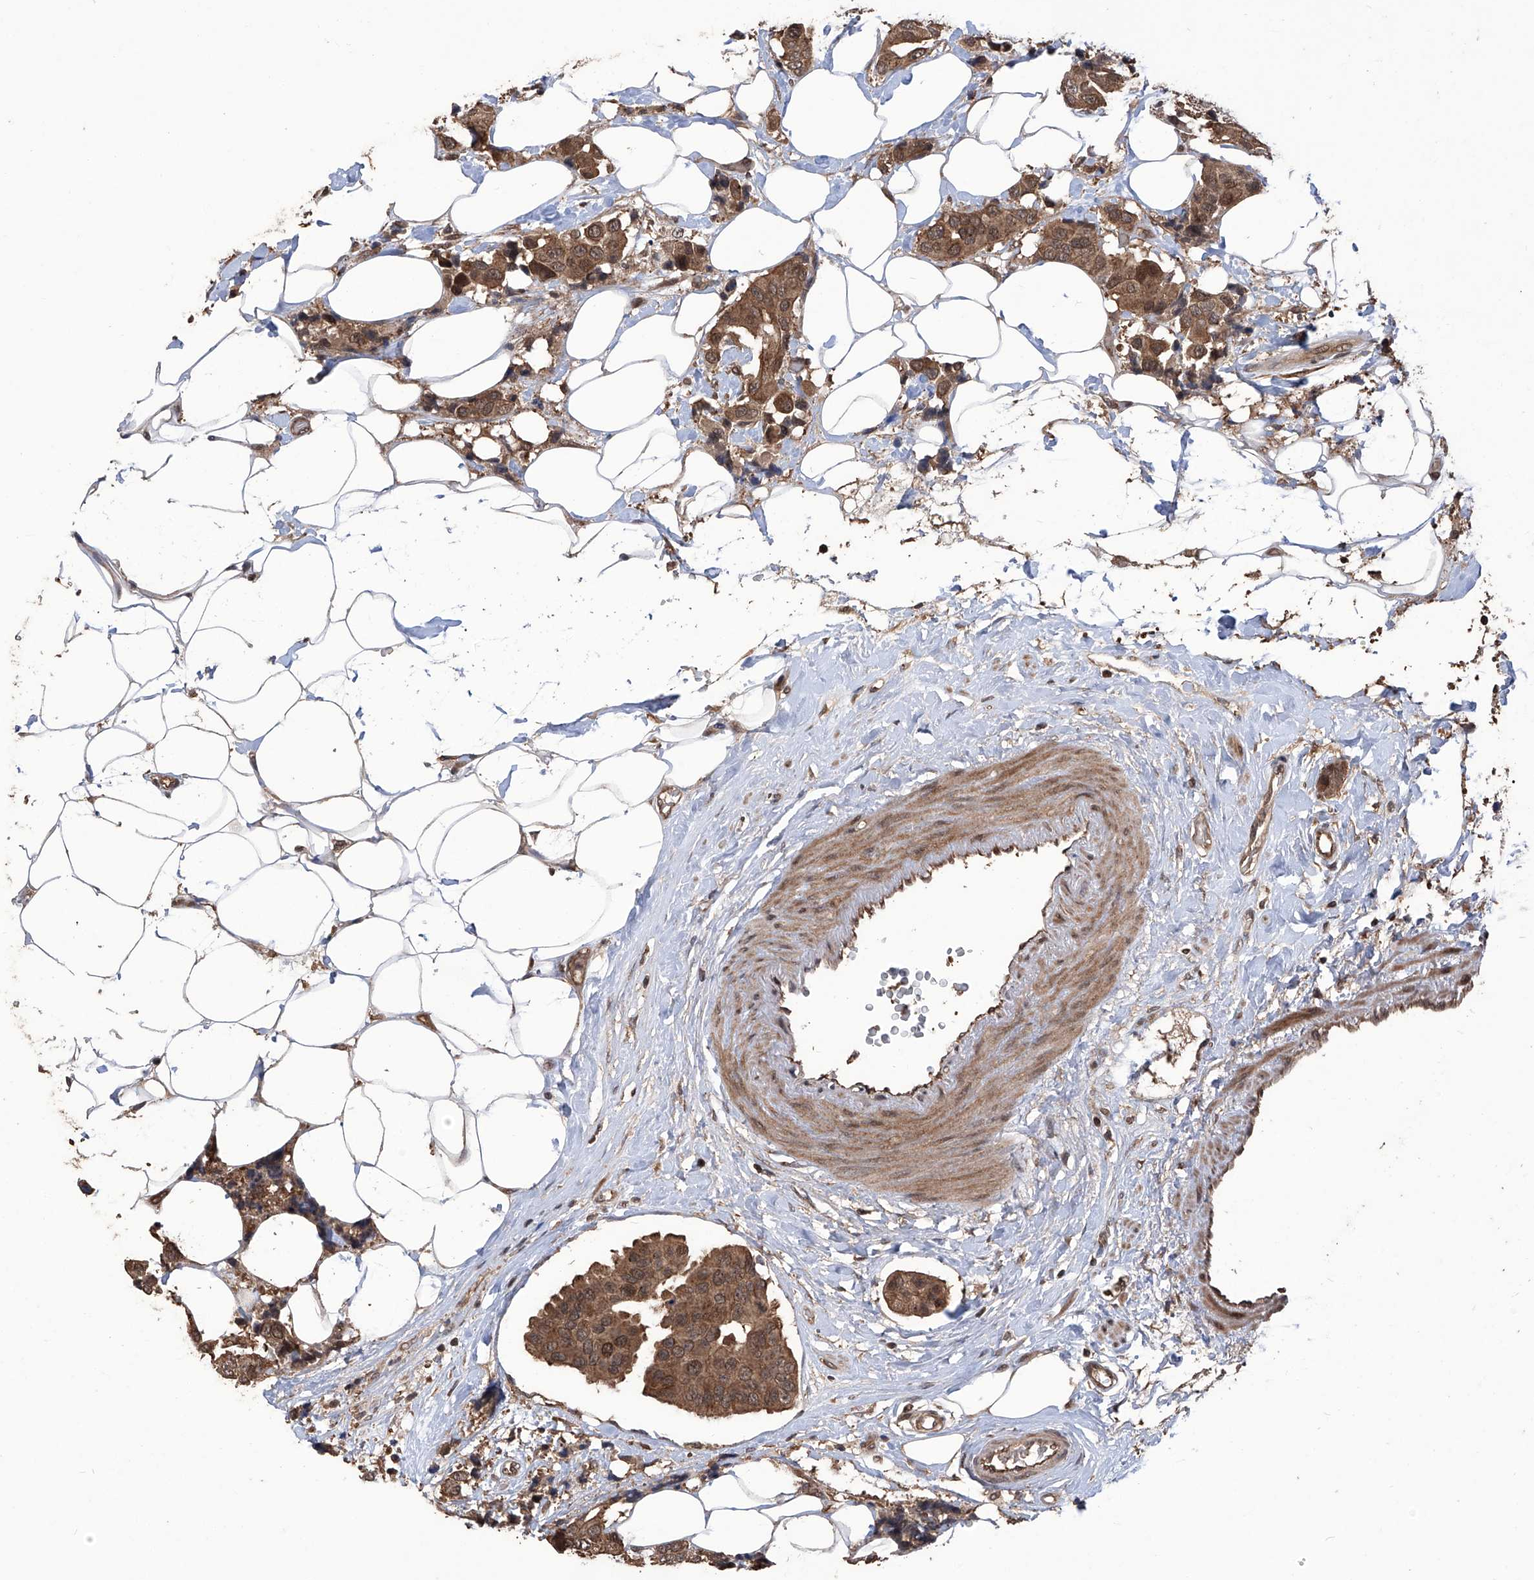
{"staining": {"intensity": "moderate", "quantity": ">75%", "location": "cytoplasmic/membranous,nuclear"}, "tissue": "breast cancer", "cell_type": "Tumor cells", "image_type": "cancer", "snomed": [{"axis": "morphology", "description": "Normal tissue, NOS"}, {"axis": "morphology", "description": "Duct carcinoma"}, {"axis": "topography", "description": "Breast"}], "caption": "This image displays immunohistochemistry staining of breast invasive ductal carcinoma, with medium moderate cytoplasmic/membranous and nuclear expression in about >75% of tumor cells.", "gene": "LYSMD4", "patient": {"sex": "female", "age": 39}}